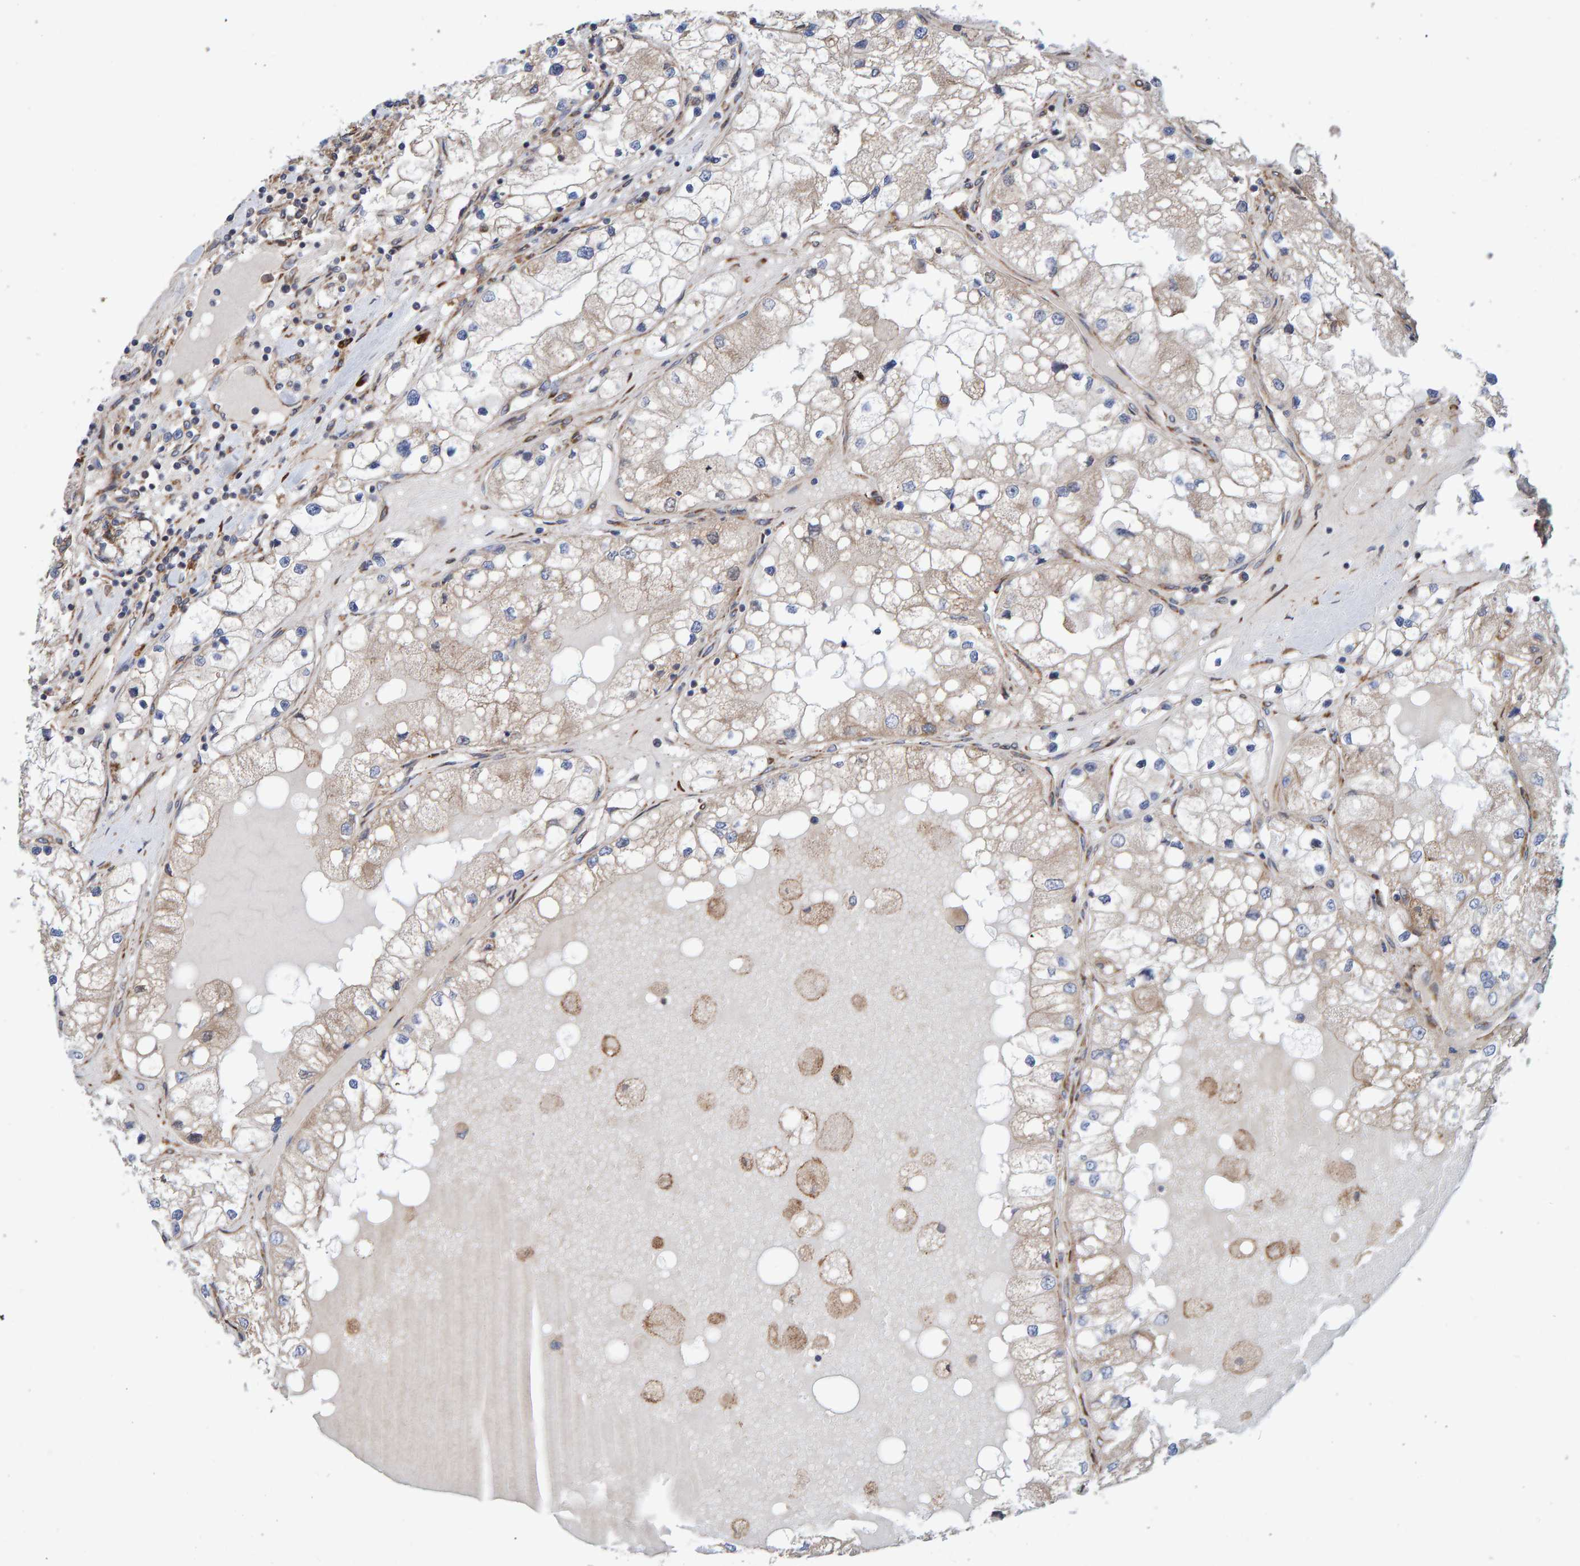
{"staining": {"intensity": "weak", "quantity": "<25%", "location": "cytoplasmic/membranous"}, "tissue": "renal cancer", "cell_type": "Tumor cells", "image_type": "cancer", "snomed": [{"axis": "morphology", "description": "Adenocarcinoma, NOS"}, {"axis": "topography", "description": "Kidney"}], "caption": "A micrograph of human renal cancer is negative for staining in tumor cells.", "gene": "KIAA0753", "patient": {"sex": "male", "age": 68}}